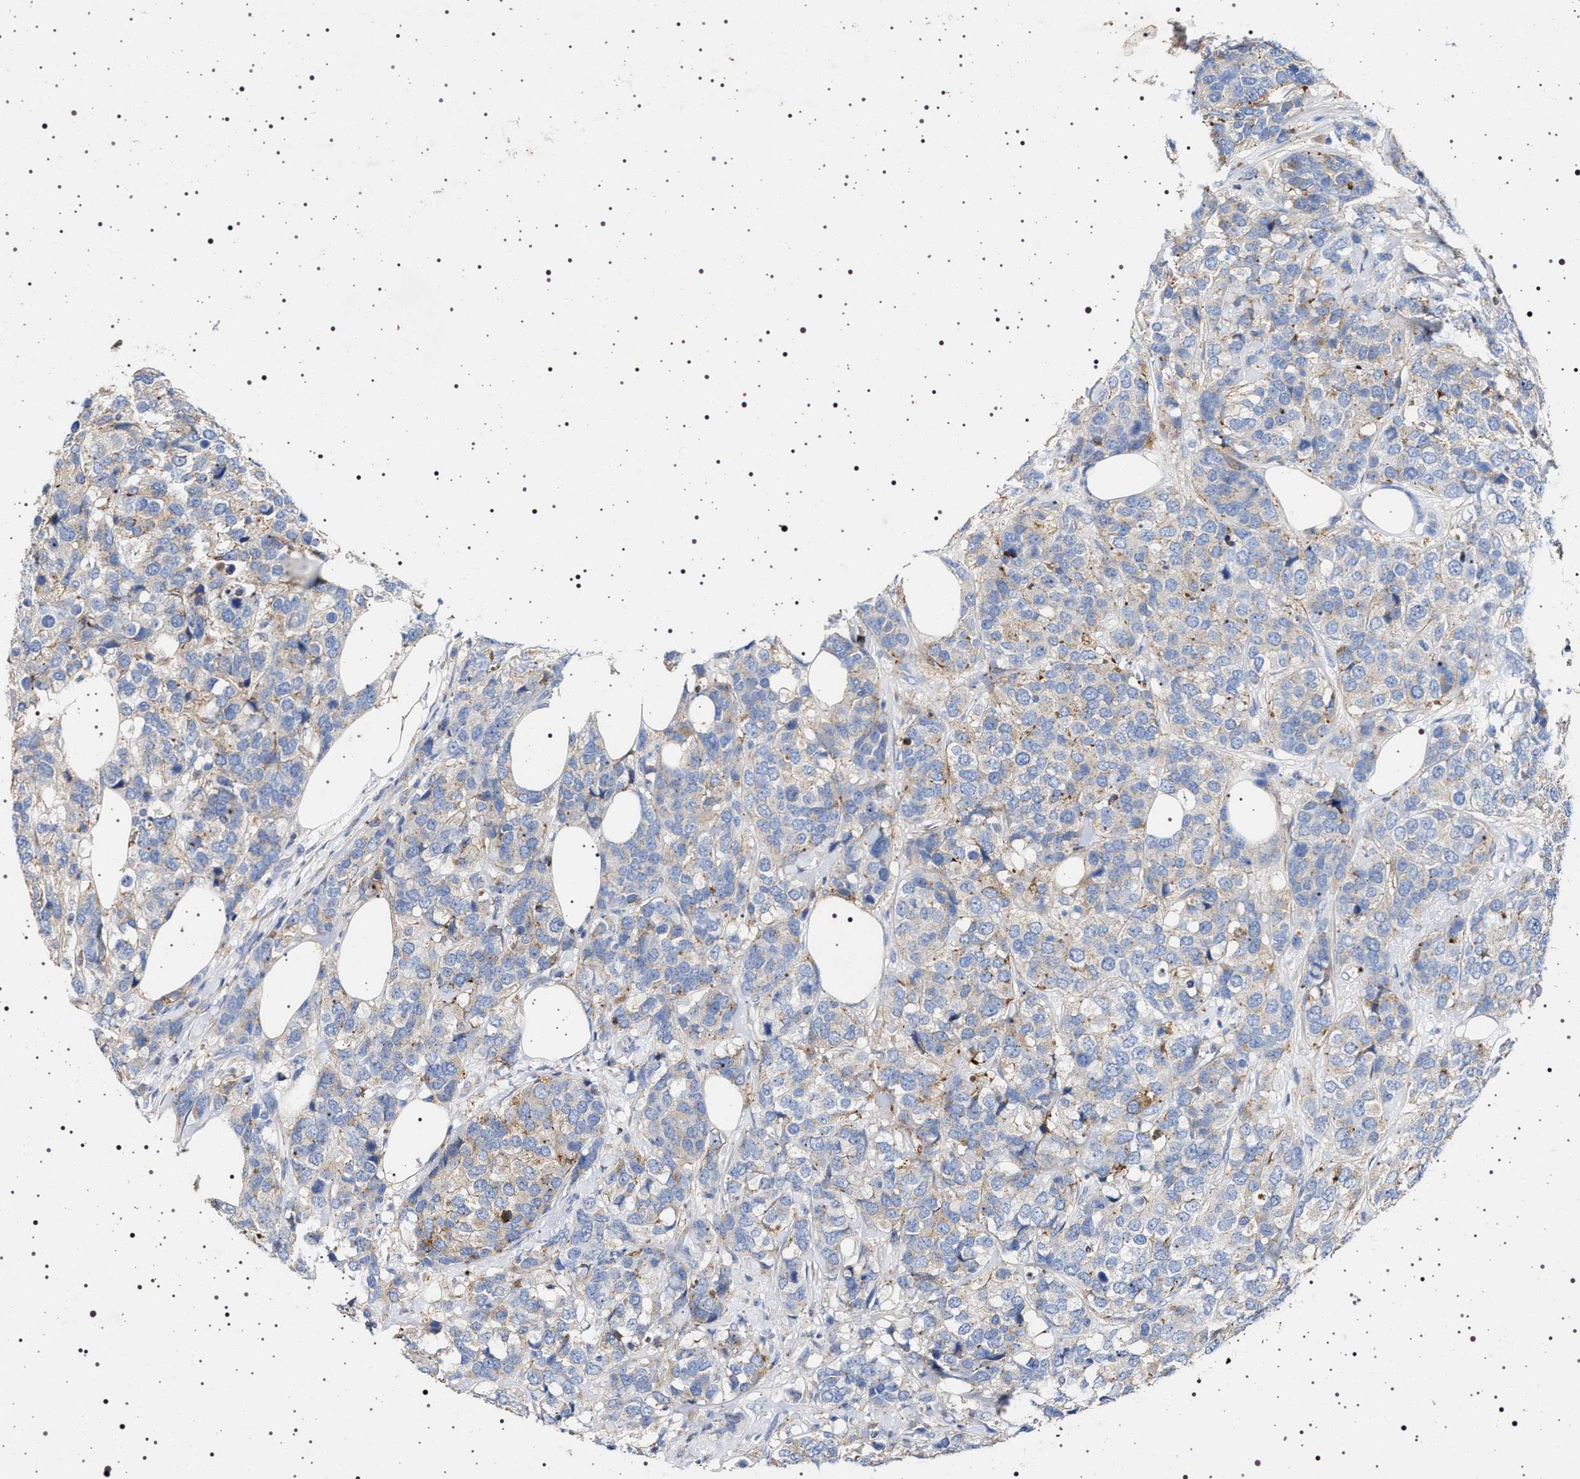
{"staining": {"intensity": "weak", "quantity": "<25%", "location": "cytoplasmic/membranous"}, "tissue": "breast cancer", "cell_type": "Tumor cells", "image_type": "cancer", "snomed": [{"axis": "morphology", "description": "Lobular carcinoma"}, {"axis": "topography", "description": "Breast"}], "caption": "DAB immunohistochemical staining of breast lobular carcinoma reveals no significant positivity in tumor cells. Brightfield microscopy of immunohistochemistry stained with DAB (3,3'-diaminobenzidine) (brown) and hematoxylin (blue), captured at high magnification.", "gene": "NAALADL2", "patient": {"sex": "female", "age": 59}}